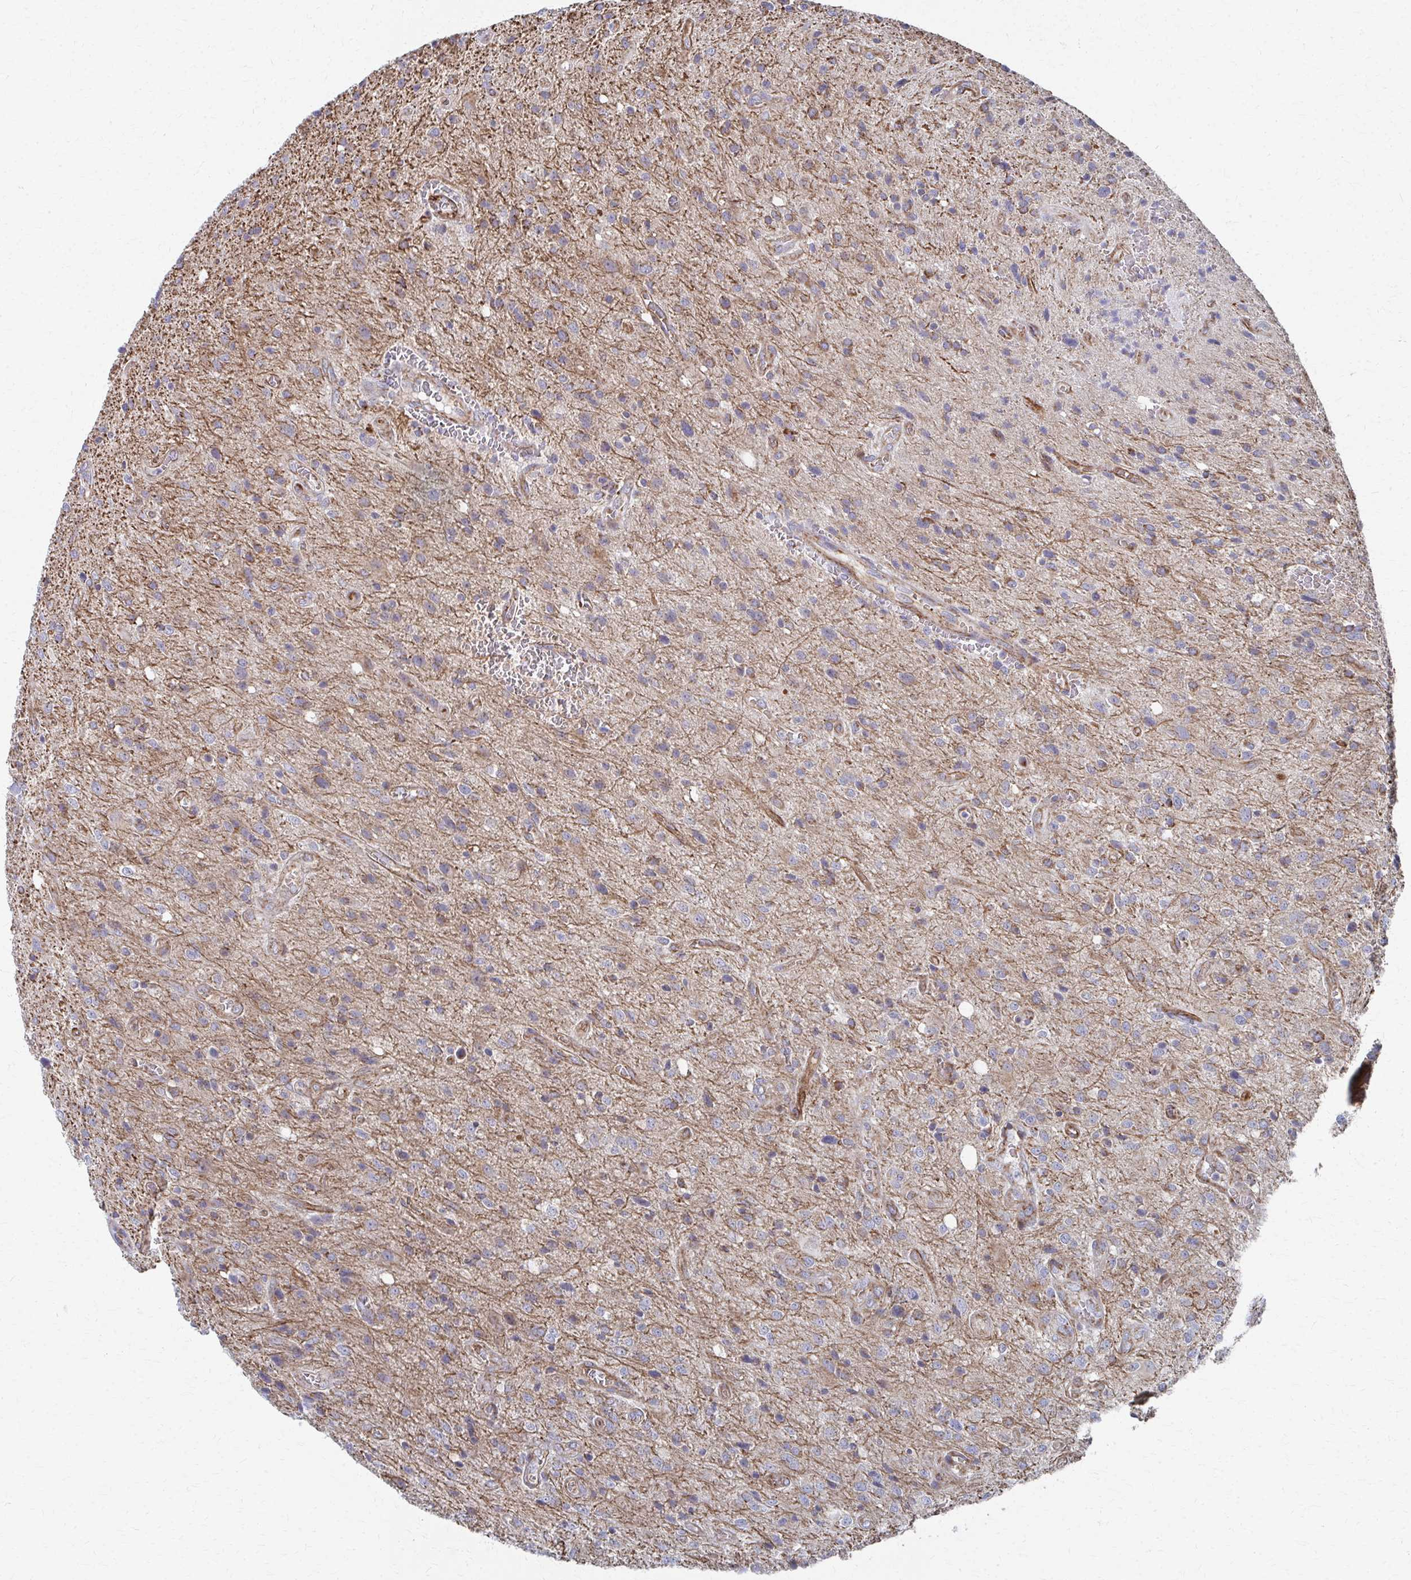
{"staining": {"intensity": "moderate", "quantity": "<25%", "location": "cytoplasmic/membranous"}, "tissue": "glioma", "cell_type": "Tumor cells", "image_type": "cancer", "snomed": [{"axis": "morphology", "description": "Glioma, malignant, Low grade"}, {"axis": "topography", "description": "Brain"}], "caption": "Moderate cytoplasmic/membranous protein expression is identified in approximately <25% of tumor cells in malignant glioma (low-grade). Using DAB (brown) and hematoxylin (blue) stains, captured at high magnification using brightfield microscopy.", "gene": "FAHD1", "patient": {"sex": "male", "age": 66}}